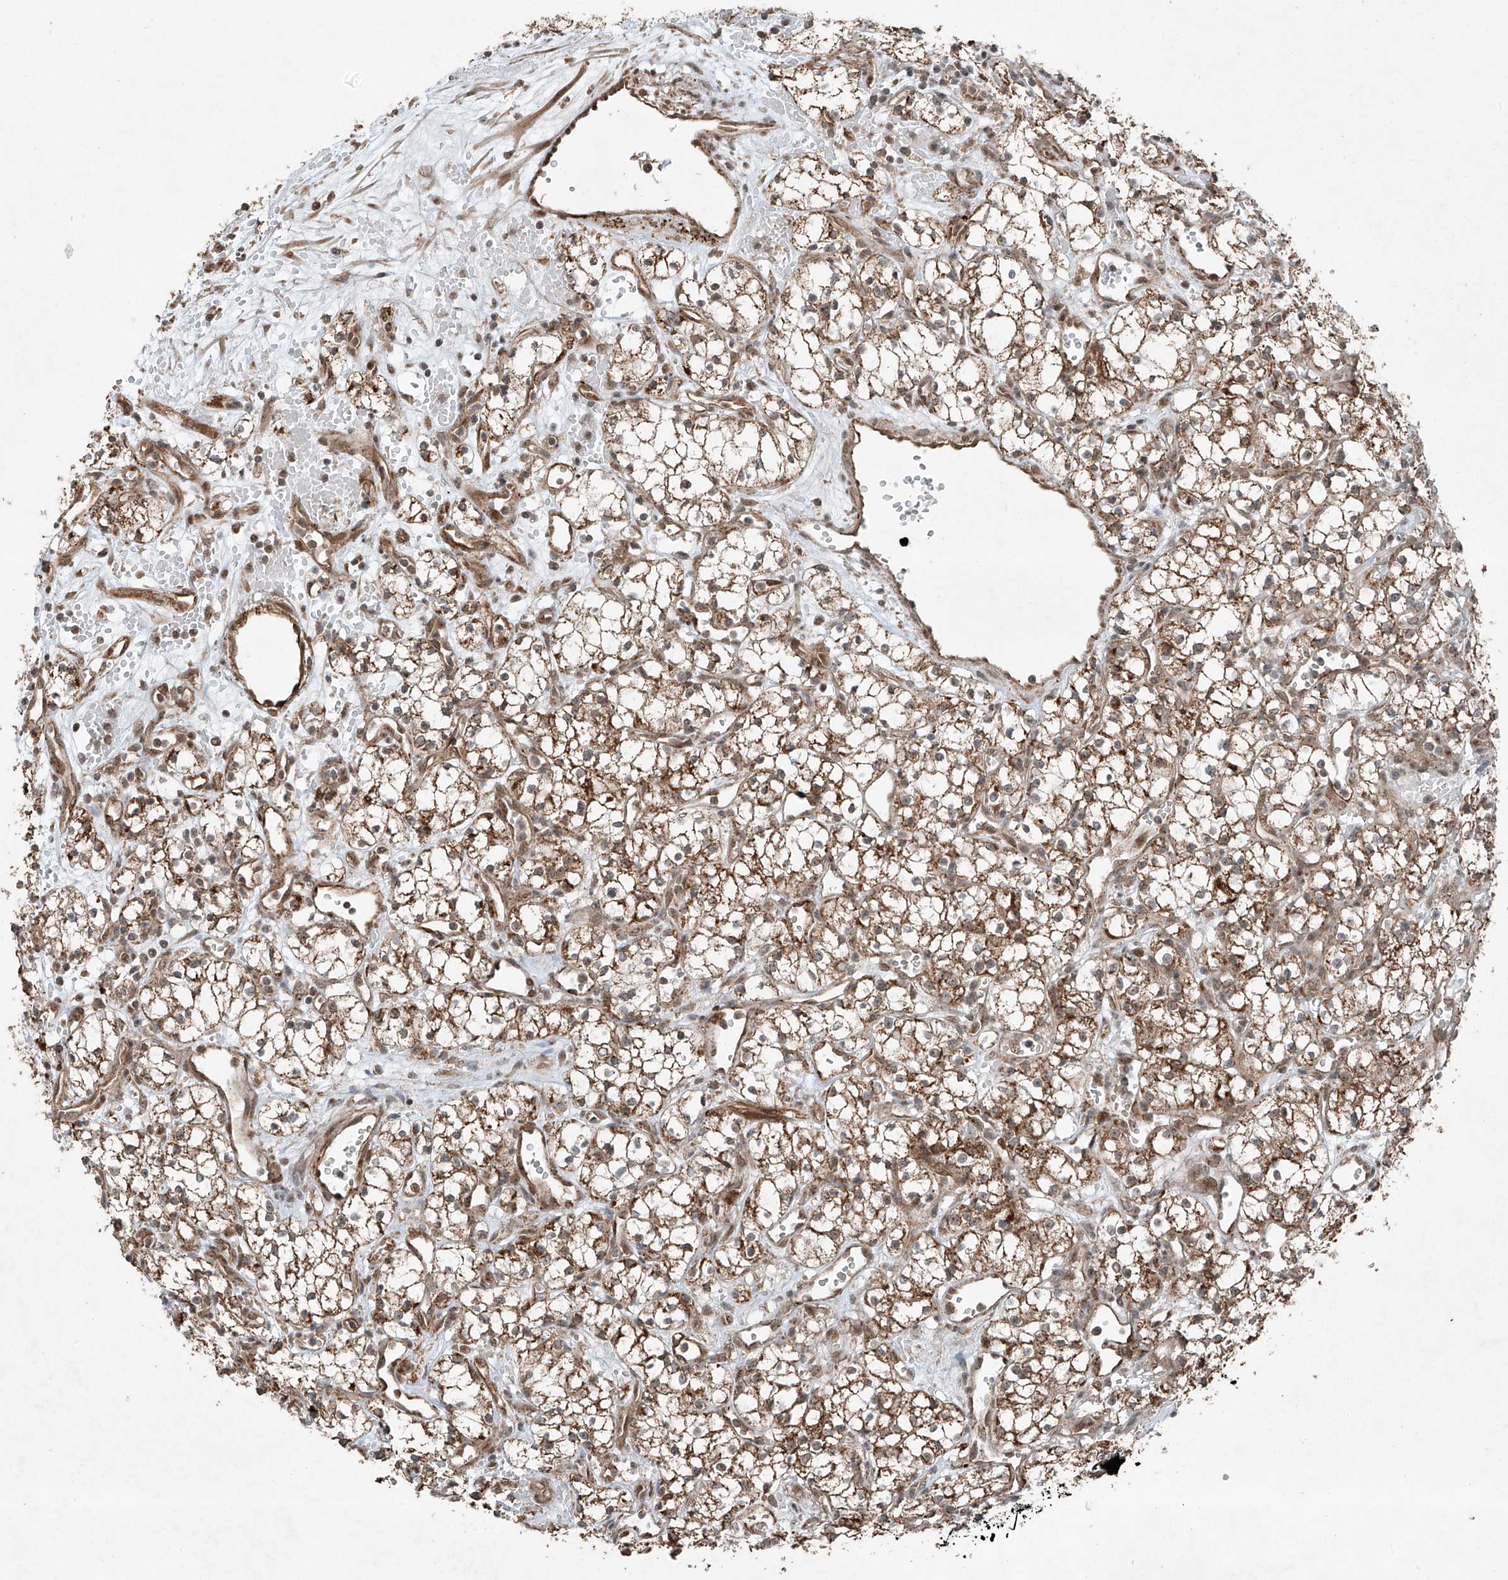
{"staining": {"intensity": "moderate", "quantity": ">75%", "location": "cytoplasmic/membranous"}, "tissue": "renal cancer", "cell_type": "Tumor cells", "image_type": "cancer", "snomed": [{"axis": "morphology", "description": "Adenocarcinoma, NOS"}, {"axis": "topography", "description": "Kidney"}], "caption": "This histopathology image reveals immunohistochemistry staining of renal adenocarcinoma, with medium moderate cytoplasmic/membranous expression in approximately >75% of tumor cells.", "gene": "ZNF620", "patient": {"sex": "male", "age": 59}}